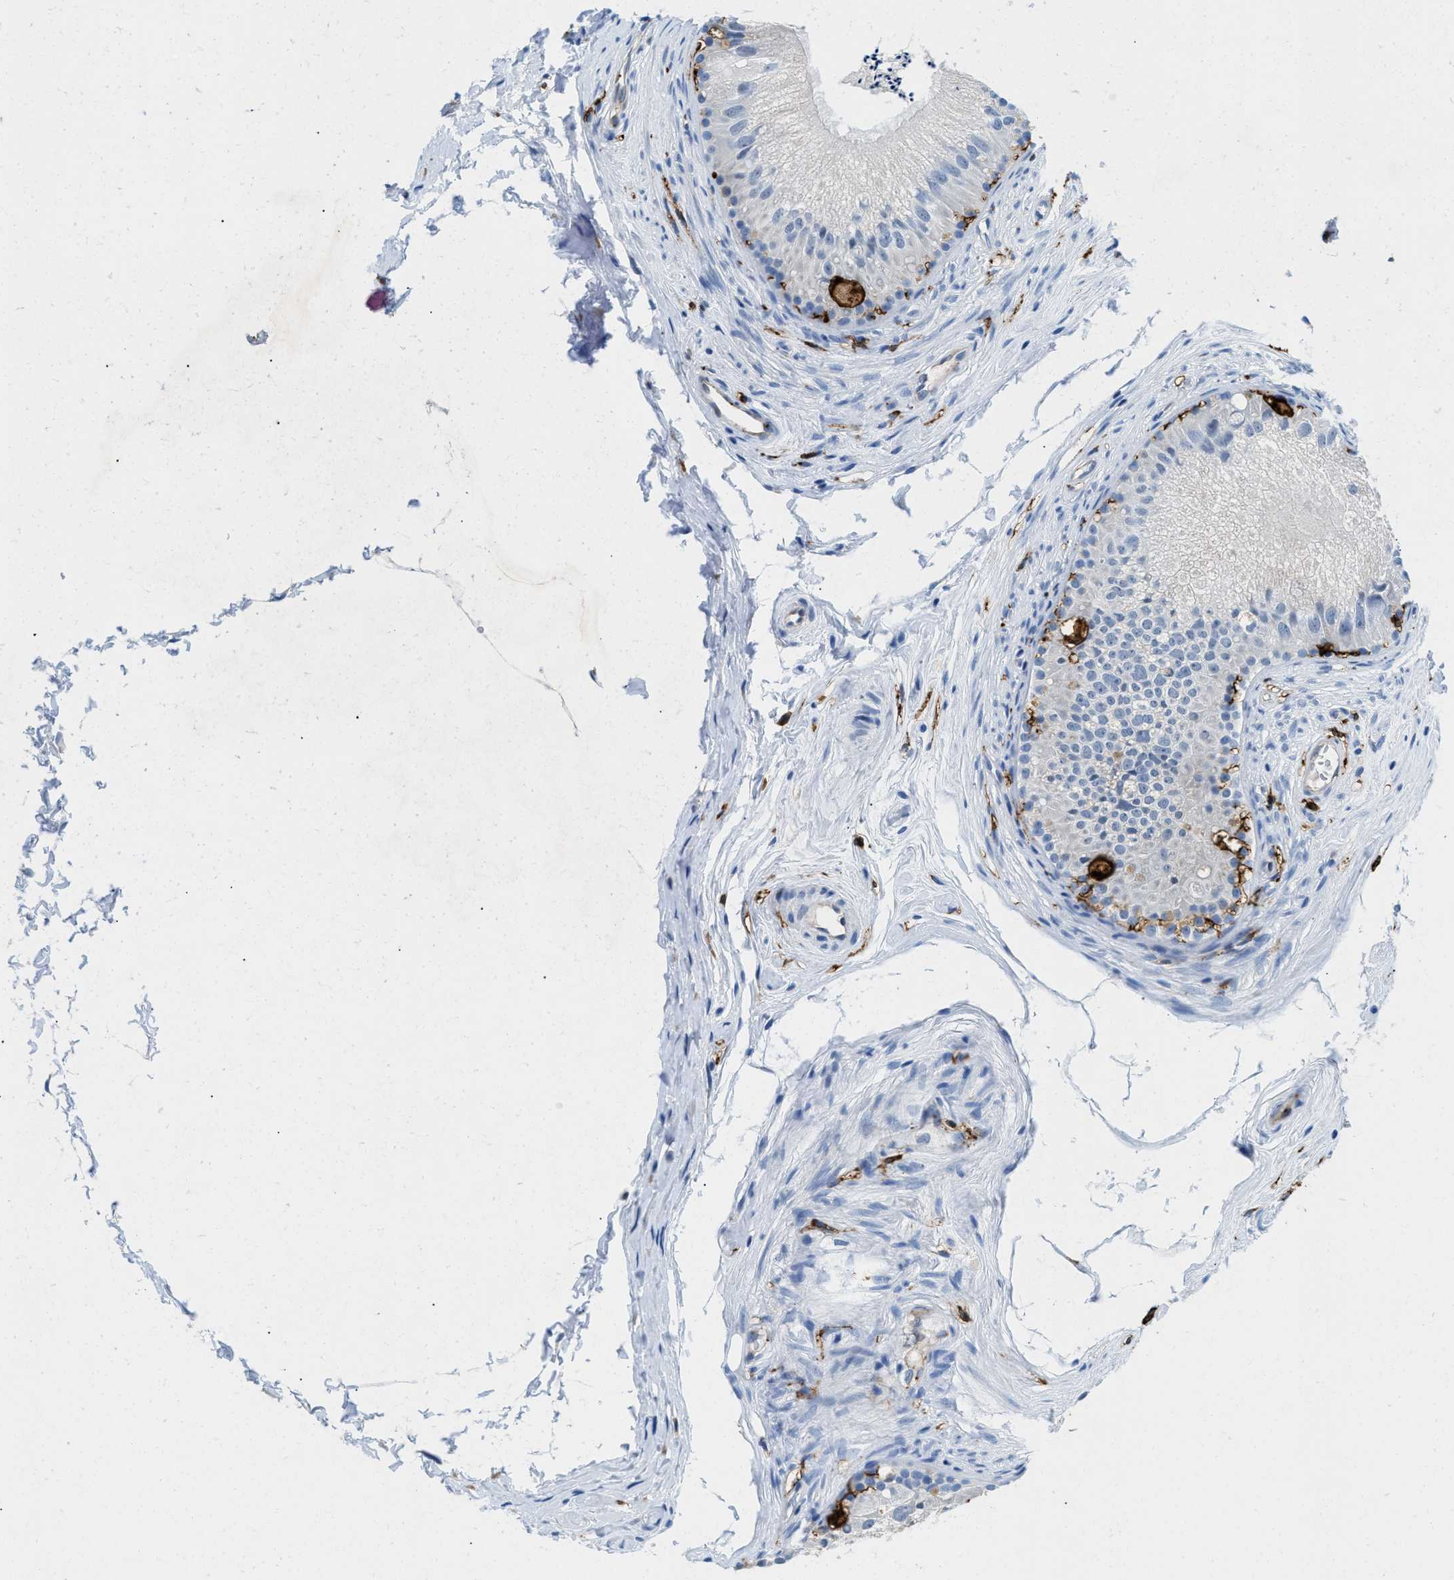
{"staining": {"intensity": "moderate", "quantity": "<25%", "location": "cytoplasmic/membranous"}, "tissue": "epididymis", "cell_type": "Glandular cells", "image_type": "normal", "snomed": [{"axis": "morphology", "description": "Normal tissue, NOS"}, {"axis": "topography", "description": "Epididymis"}], "caption": "The histopathology image reveals staining of benign epididymis, revealing moderate cytoplasmic/membranous protein expression (brown color) within glandular cells.", "gene": "CD226", "patient": {"sex": "male", "age": 56}}